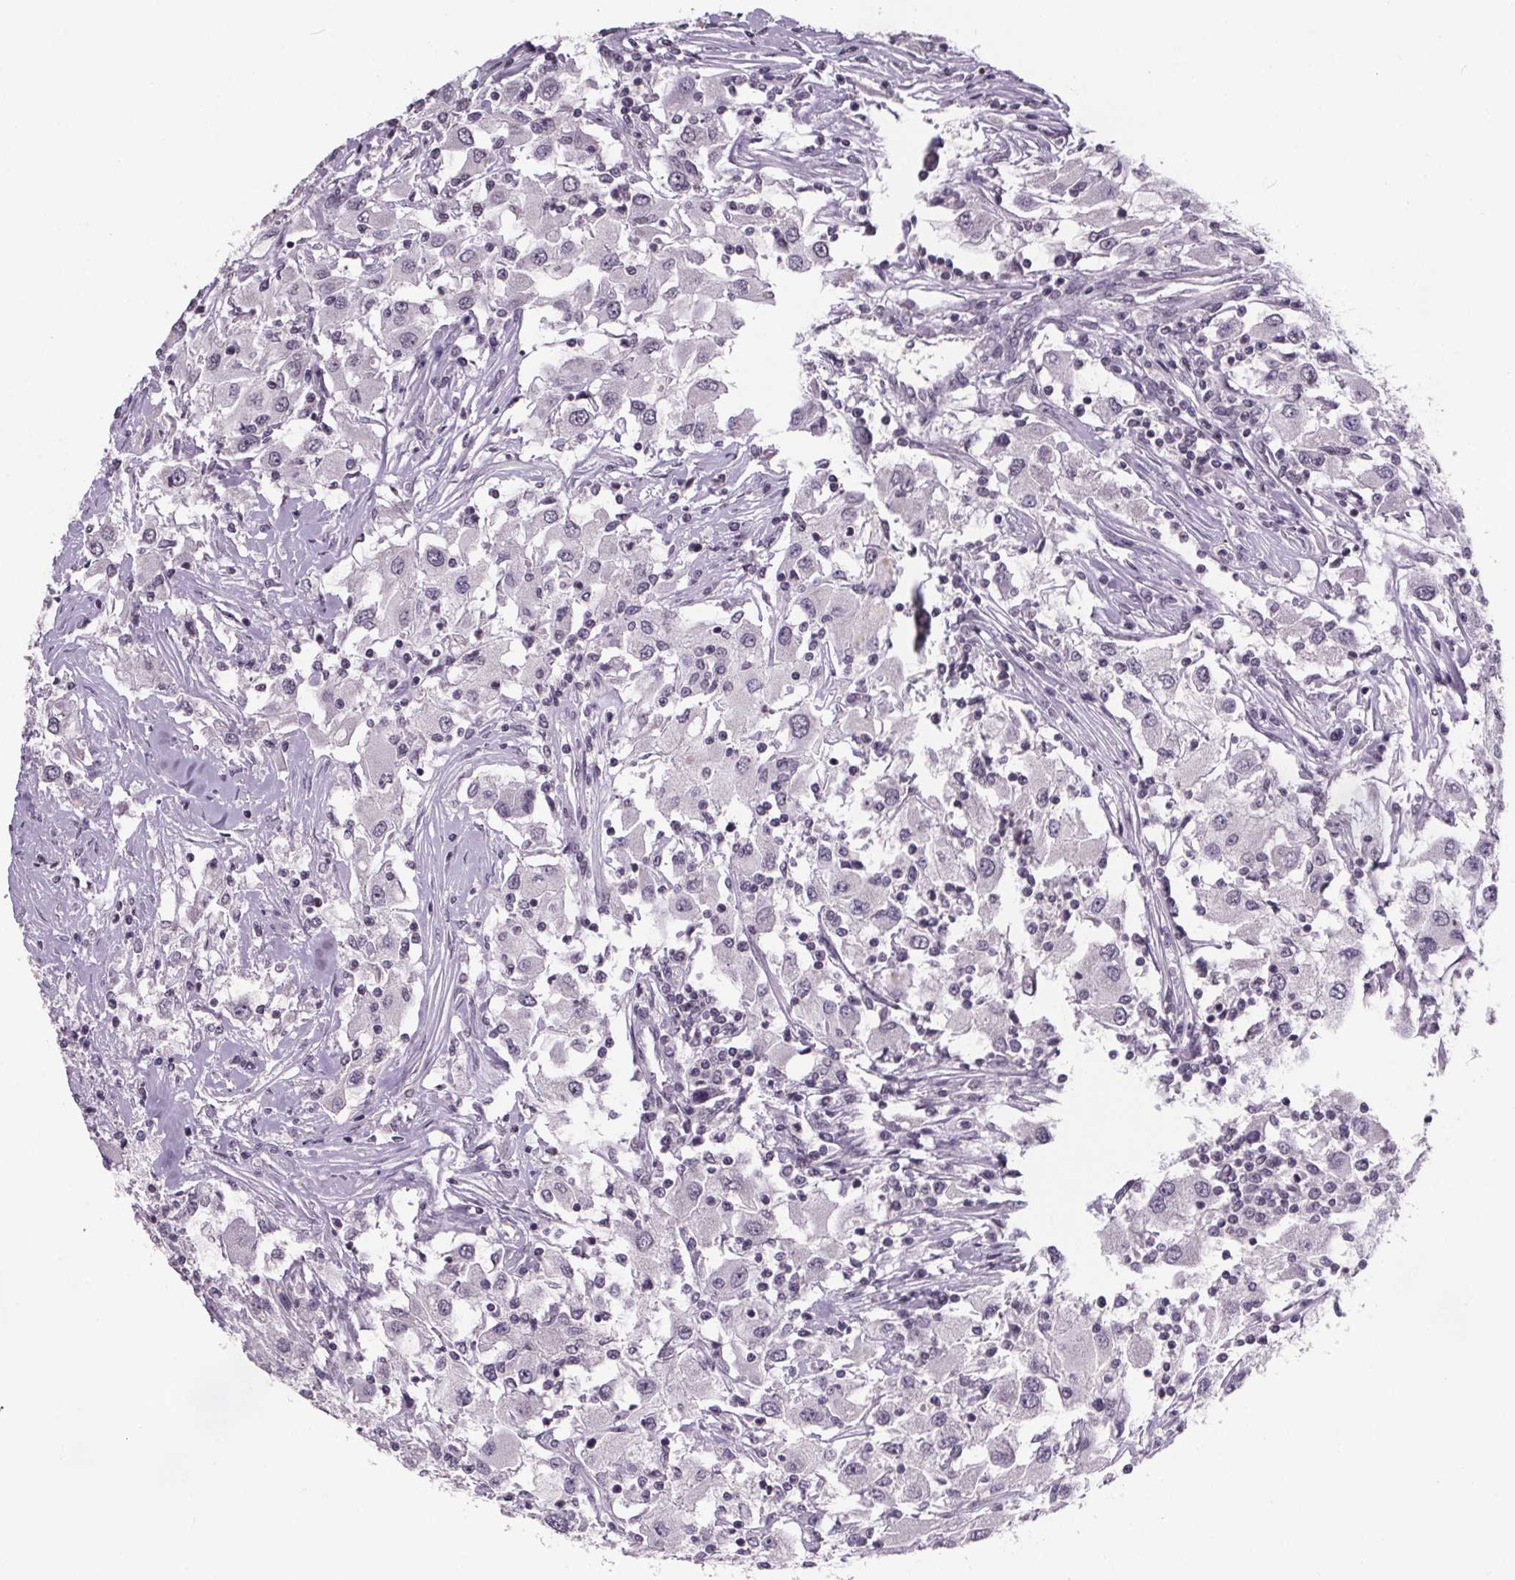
{"staining": {"intensity": "negative", "quantity": "none", "location": "none"}, "tissue": "renal cancer", "cell_type": "Tumor cells", "image_type": "cancer", "snomed": [{"axis": "morphology", "description": "Adenocarcinoma, NOS"}, {"axis": "topography", "description": "Kidney"}], "caption": "Immunohistochemistry (IHC) micrograph of human renal cancer stained for a protein (brown), which shows no positivity in tumor cells. (Brightfield microscopy of DAB (3,3'-diaminobenzidine) IHC at high magnification).", "gene": "NKX6-1", "patient": {"sex": "female", "age": 67}}